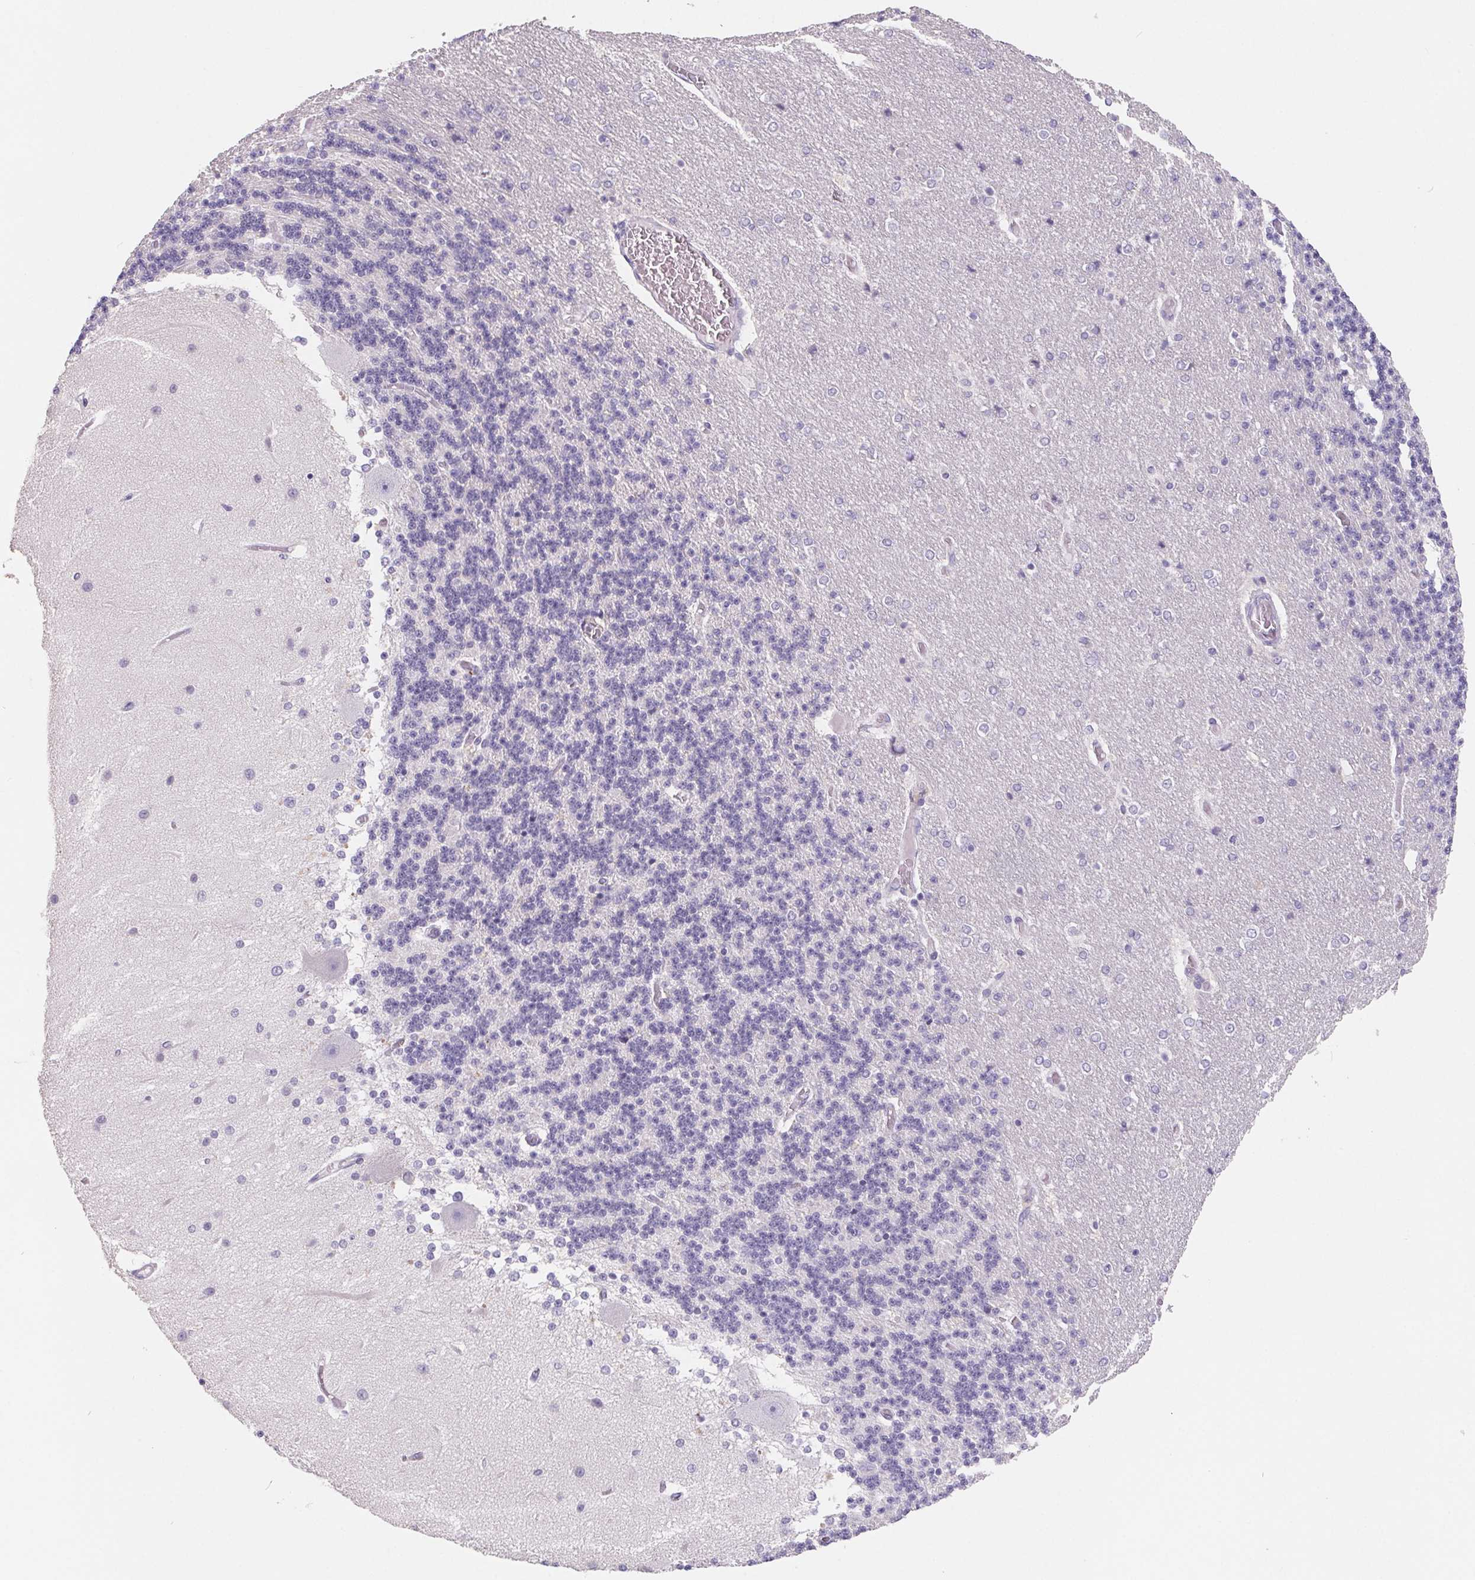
{"staining": {"intensity": "negative", "quantity": "none", "location": "none"}, "tissue": "cerebellum", "cell_type": "Cells in granular layer", "image_type": "normal", "snomed": [{"axis": "morphology", "description": "Normal tissue, NOS"}, {"axis": "topography", "description": "Cerebellum"}], "caption": "IHC histopathology image of normal cerebellum: cerebellum stained with DAB displays no significant protein positivity in cells in granular layer.", "gene": "FDX1", "patient": {"sex": "female", "age": 54}}